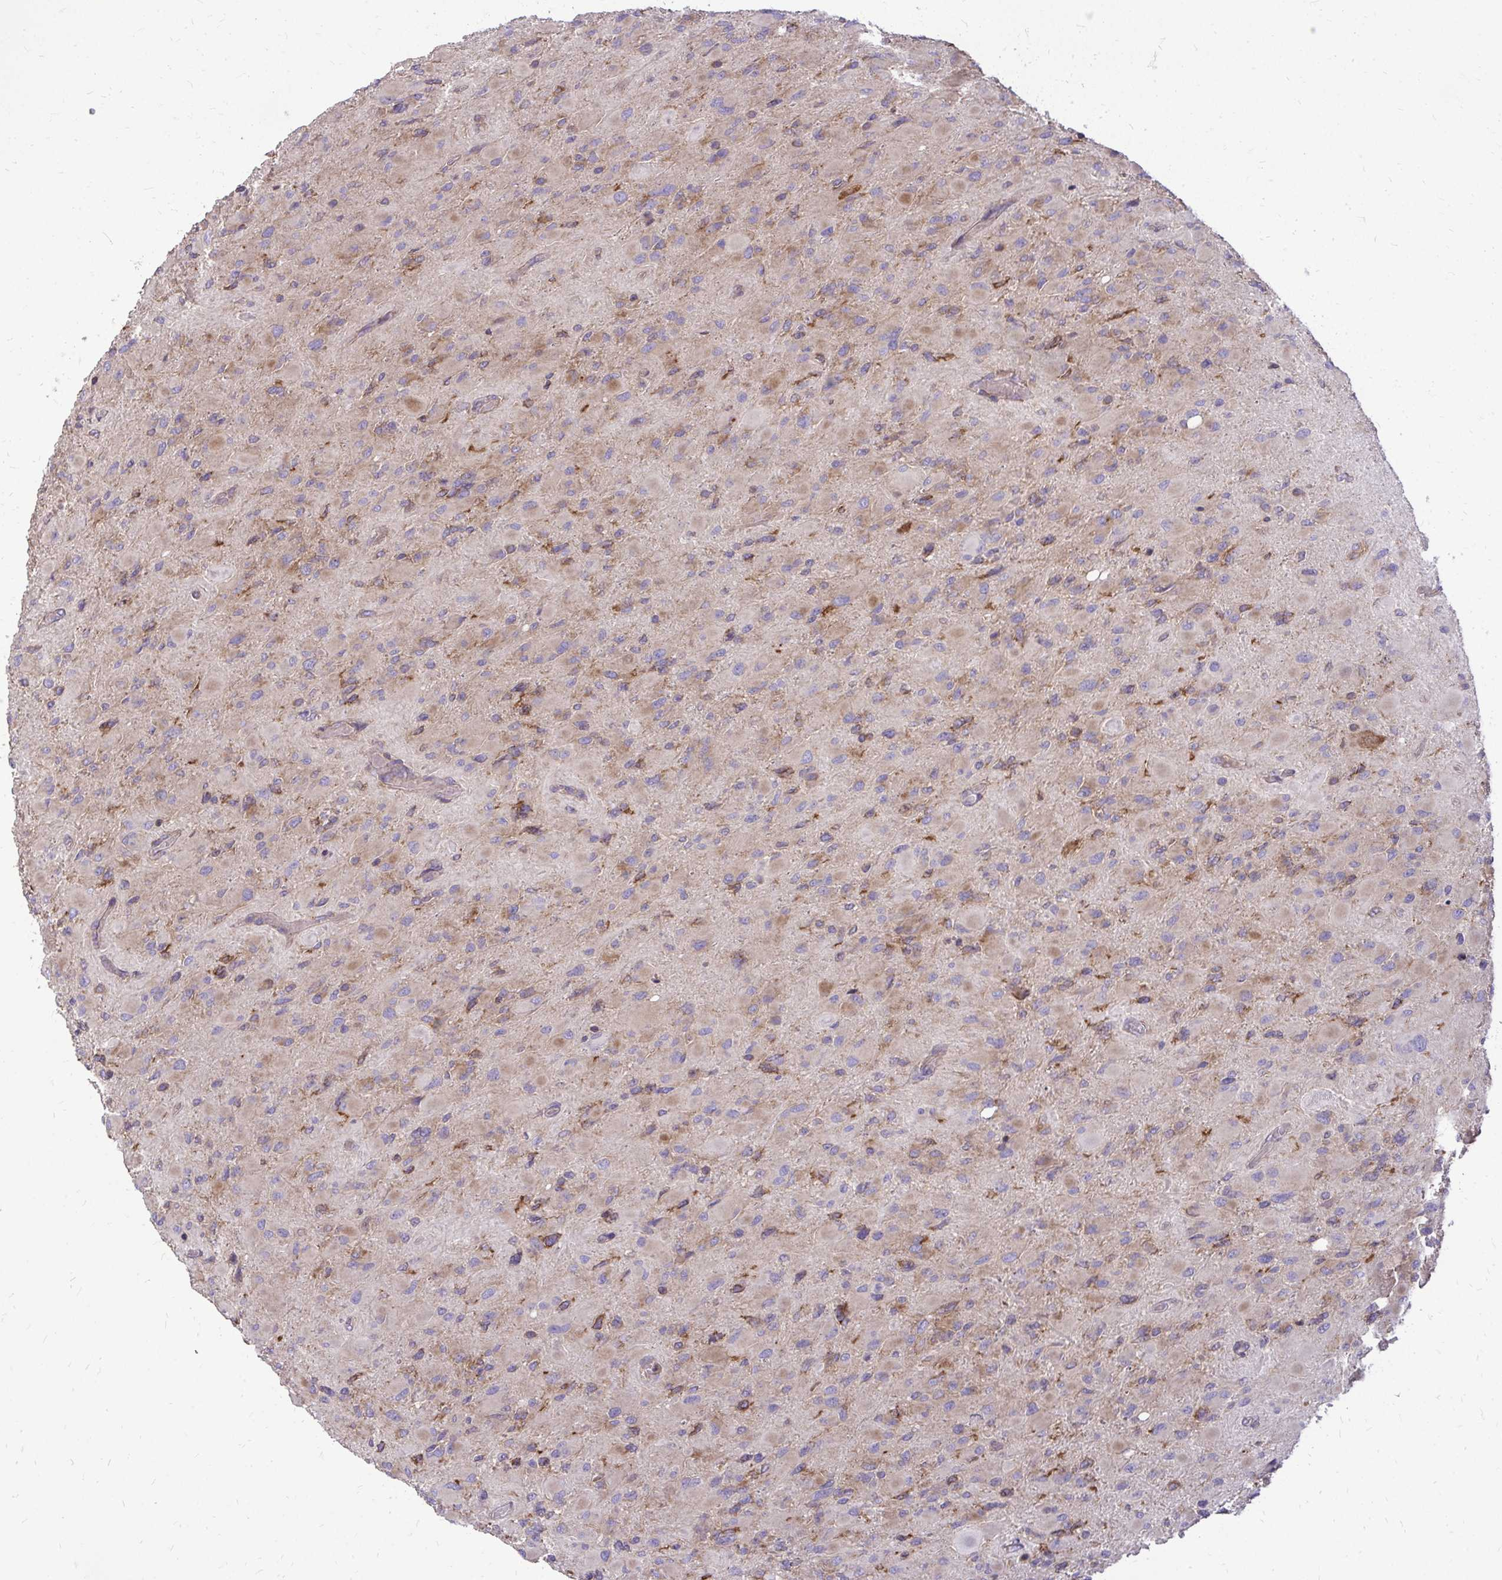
{"staining": {"intensity": "weak", "quantity": "<25%", "location": "cytoplasmic/membranous"}, "tissue": "glioma", "cell_type": "Tumor cells", "image_type": "cancer", "snomed": [{"axis": "morphology", "description": "Glioma, malignant, High grade"}, {"axis": "topography", "description": "Cerebral cortex"}], "caption": "There is no significant positivity in tumor cells of glioma.", "gene": "FMR1", "patient": {"sex": "female", "age": 36}}